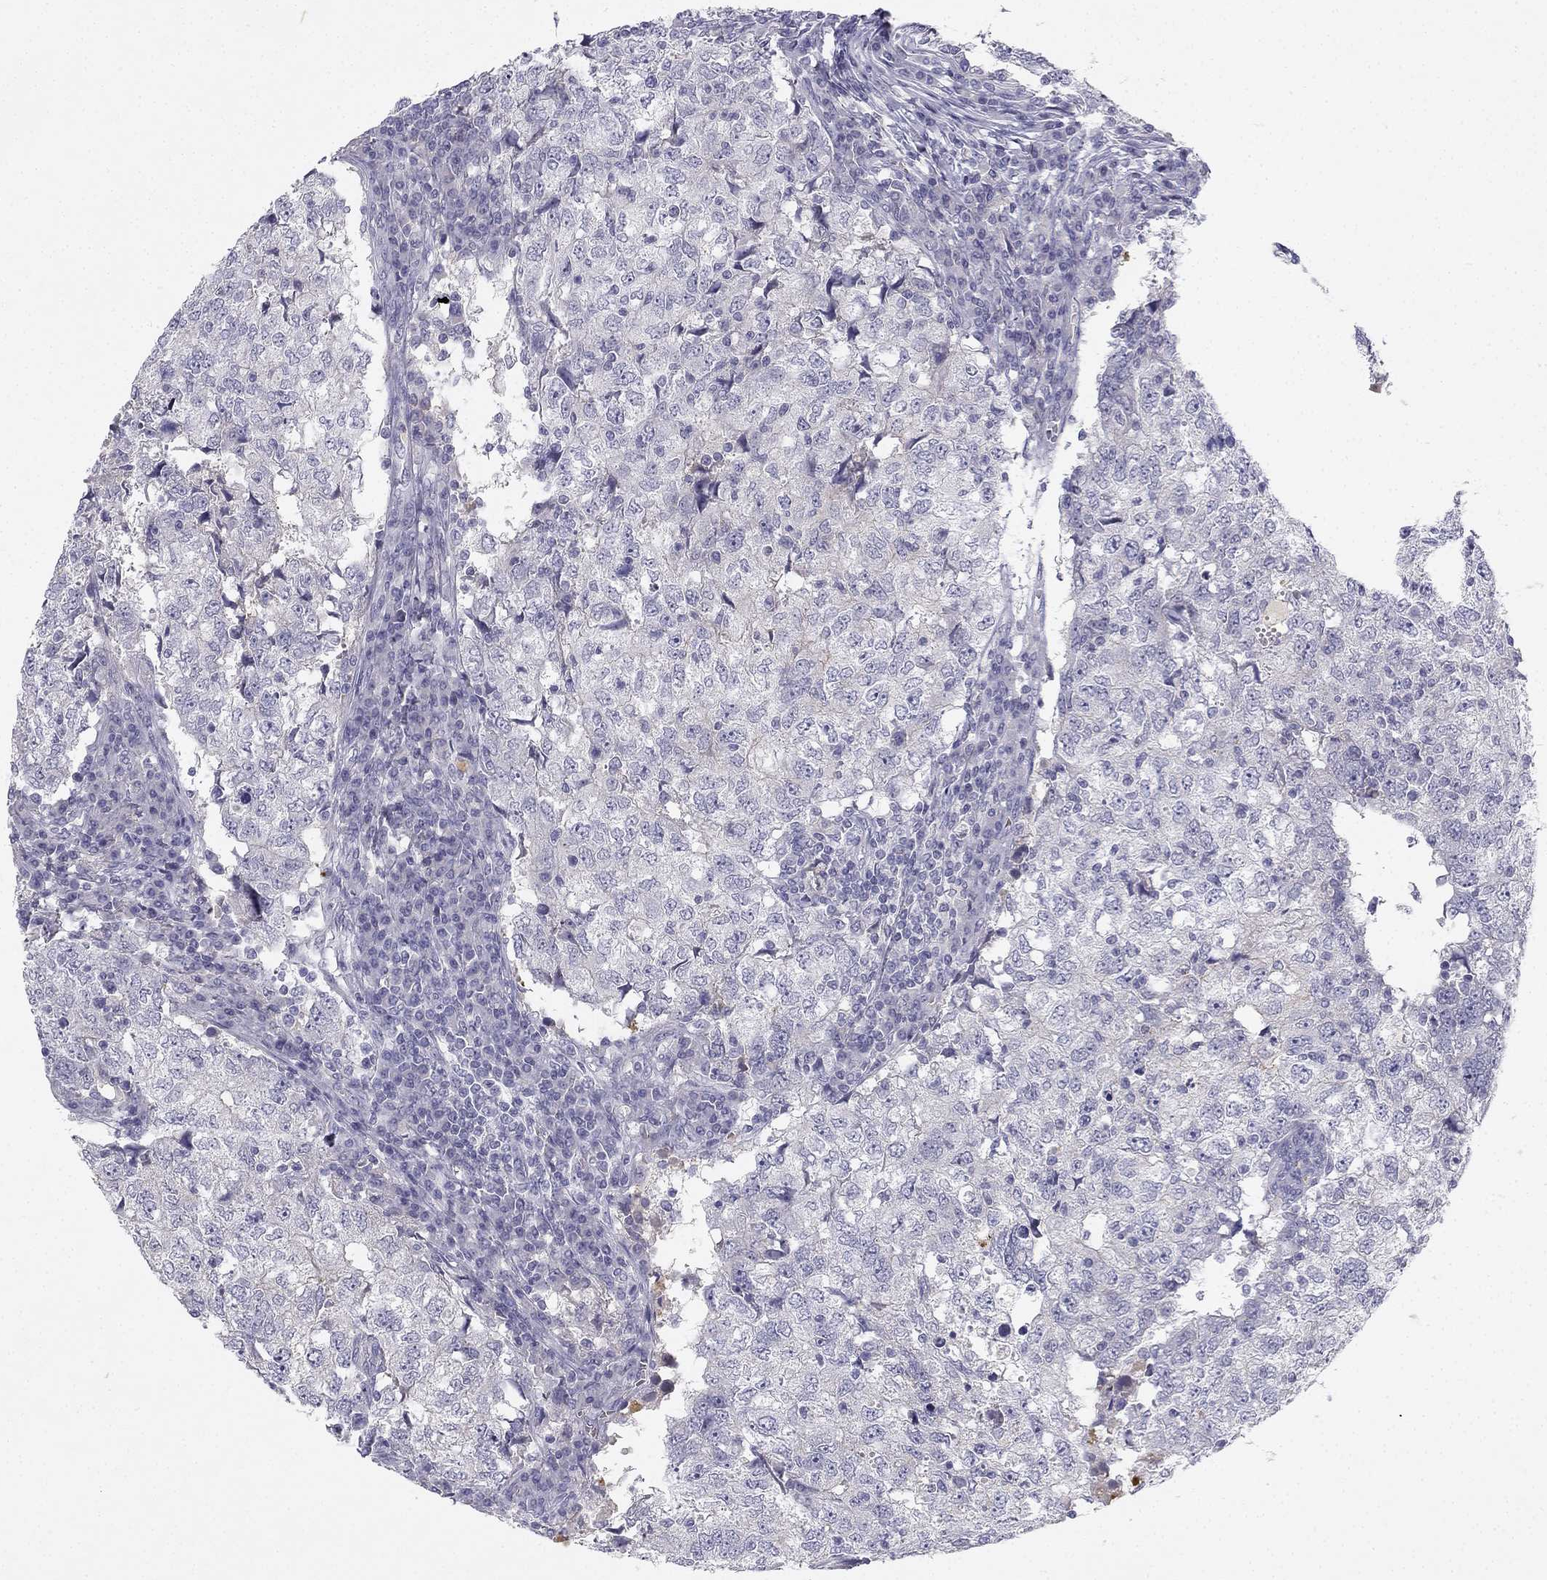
{"staining": {"intensity": "moderate", "quantity": "<25%", "location": "cytoplasmic/membranous"}, "tissue": "breast cancer", "cell_type": "Tumor cells", "image_type": "cancer", "snomed": [{"axis": "morphology", "description": "Duct carcinoma"}, {"axis": "topography", "description": "Breast"}], "caption": "This image shows immunohistochemistry staining of human breast cancer, with low moderate cytoplasmic/membranous staining in approximately <25% of tumor cells.", "gene": "SLC6A4", "patient": {"sex": "female", "age": 30}}